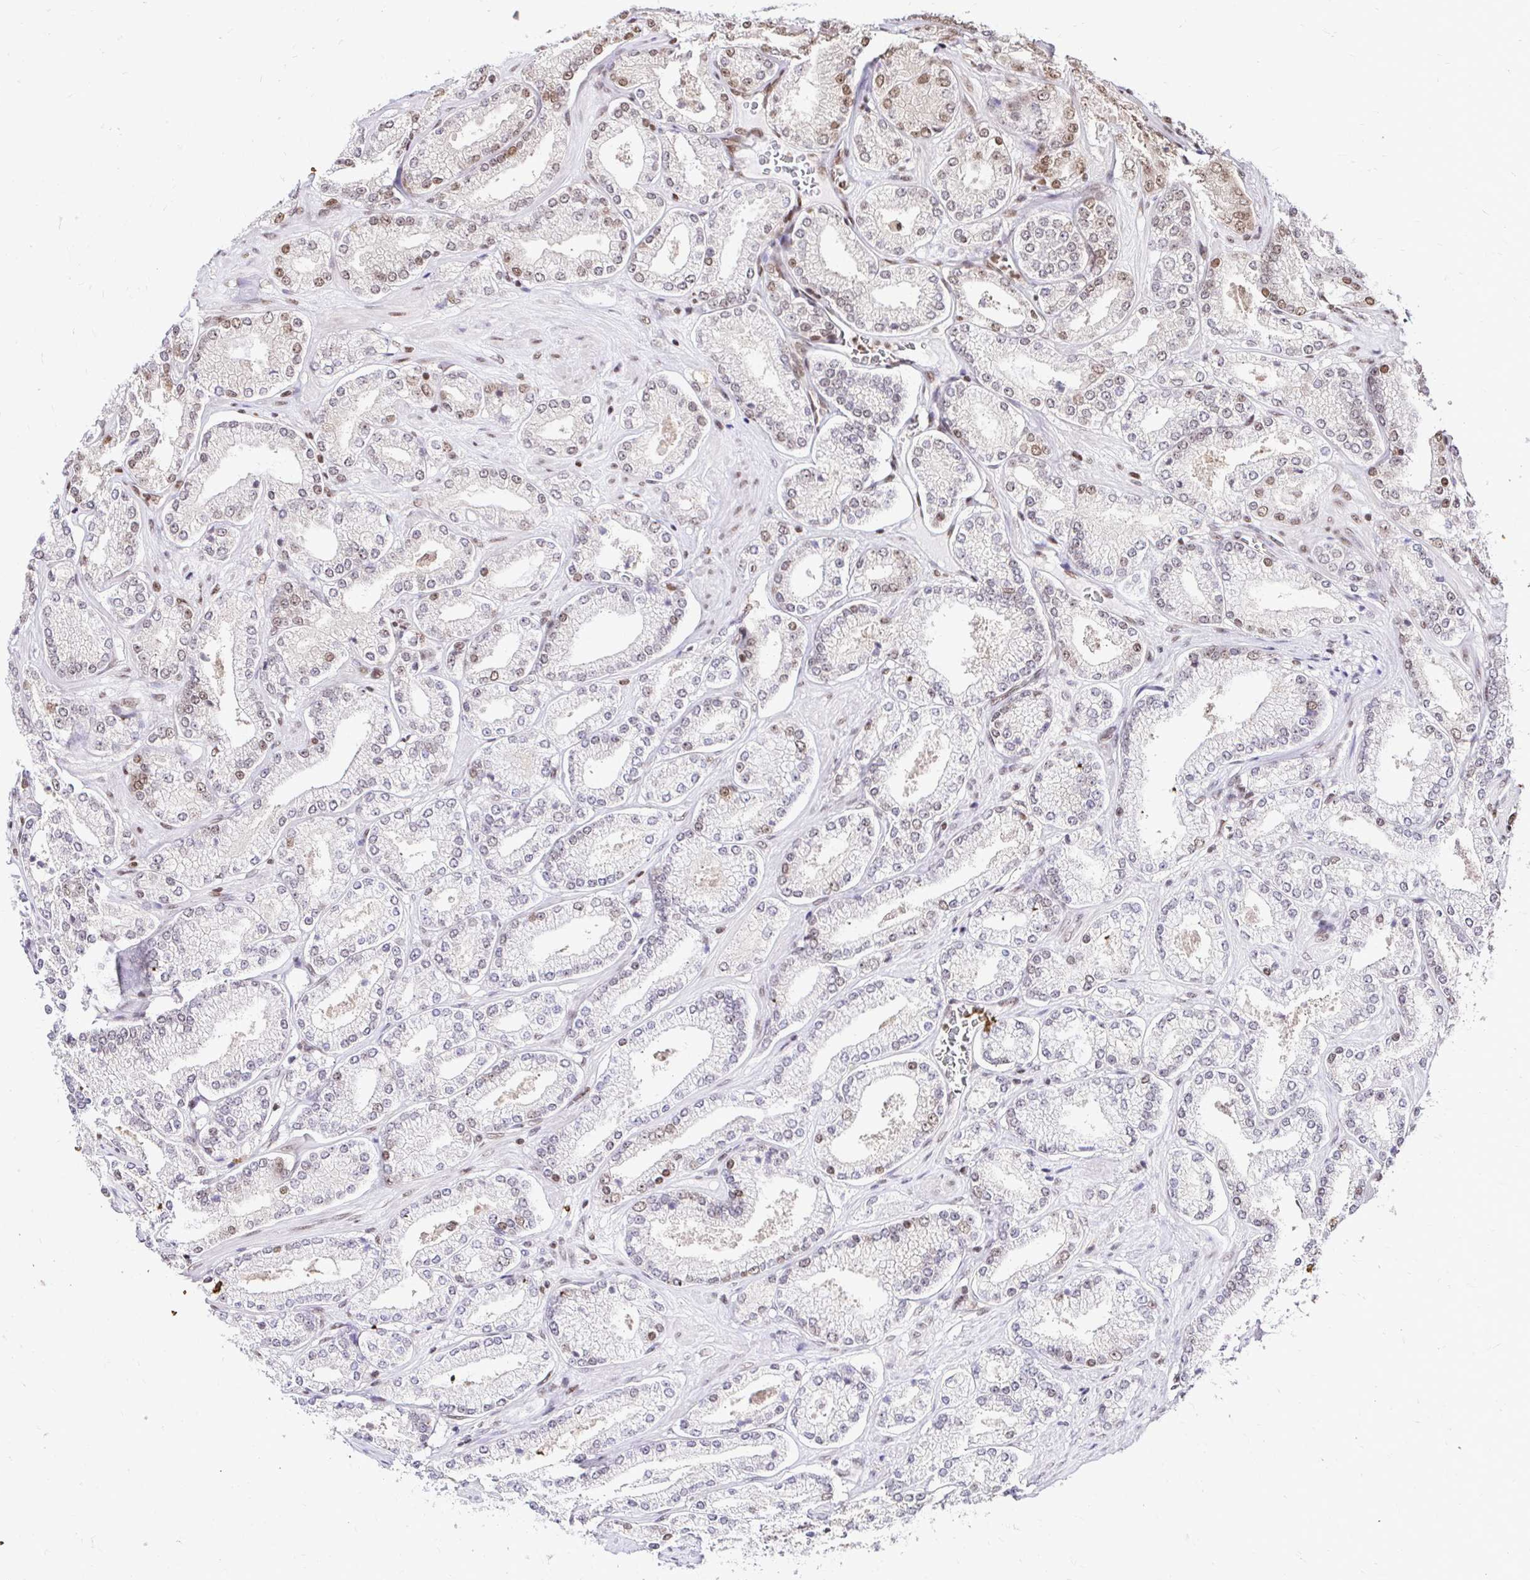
{"staining": {"intensity": "weak", "quantity": "<25%", "location": "nuclear"}, "tissue": "prostate cancer", "cell_type": "Tumor cells", "image_type": "cancer", "snomed": [{"axis": "morphology", "description": "Adenocarcinoma, High grade"}, {"axis": "topography", "description": "Prostate"}], "caption": "Immunohistochemistry (IHC) of prostate cancer exhibits no expression in tumor cells.", "gene": "GLYR1", "patient": {"sex": "male", "age": 63}}